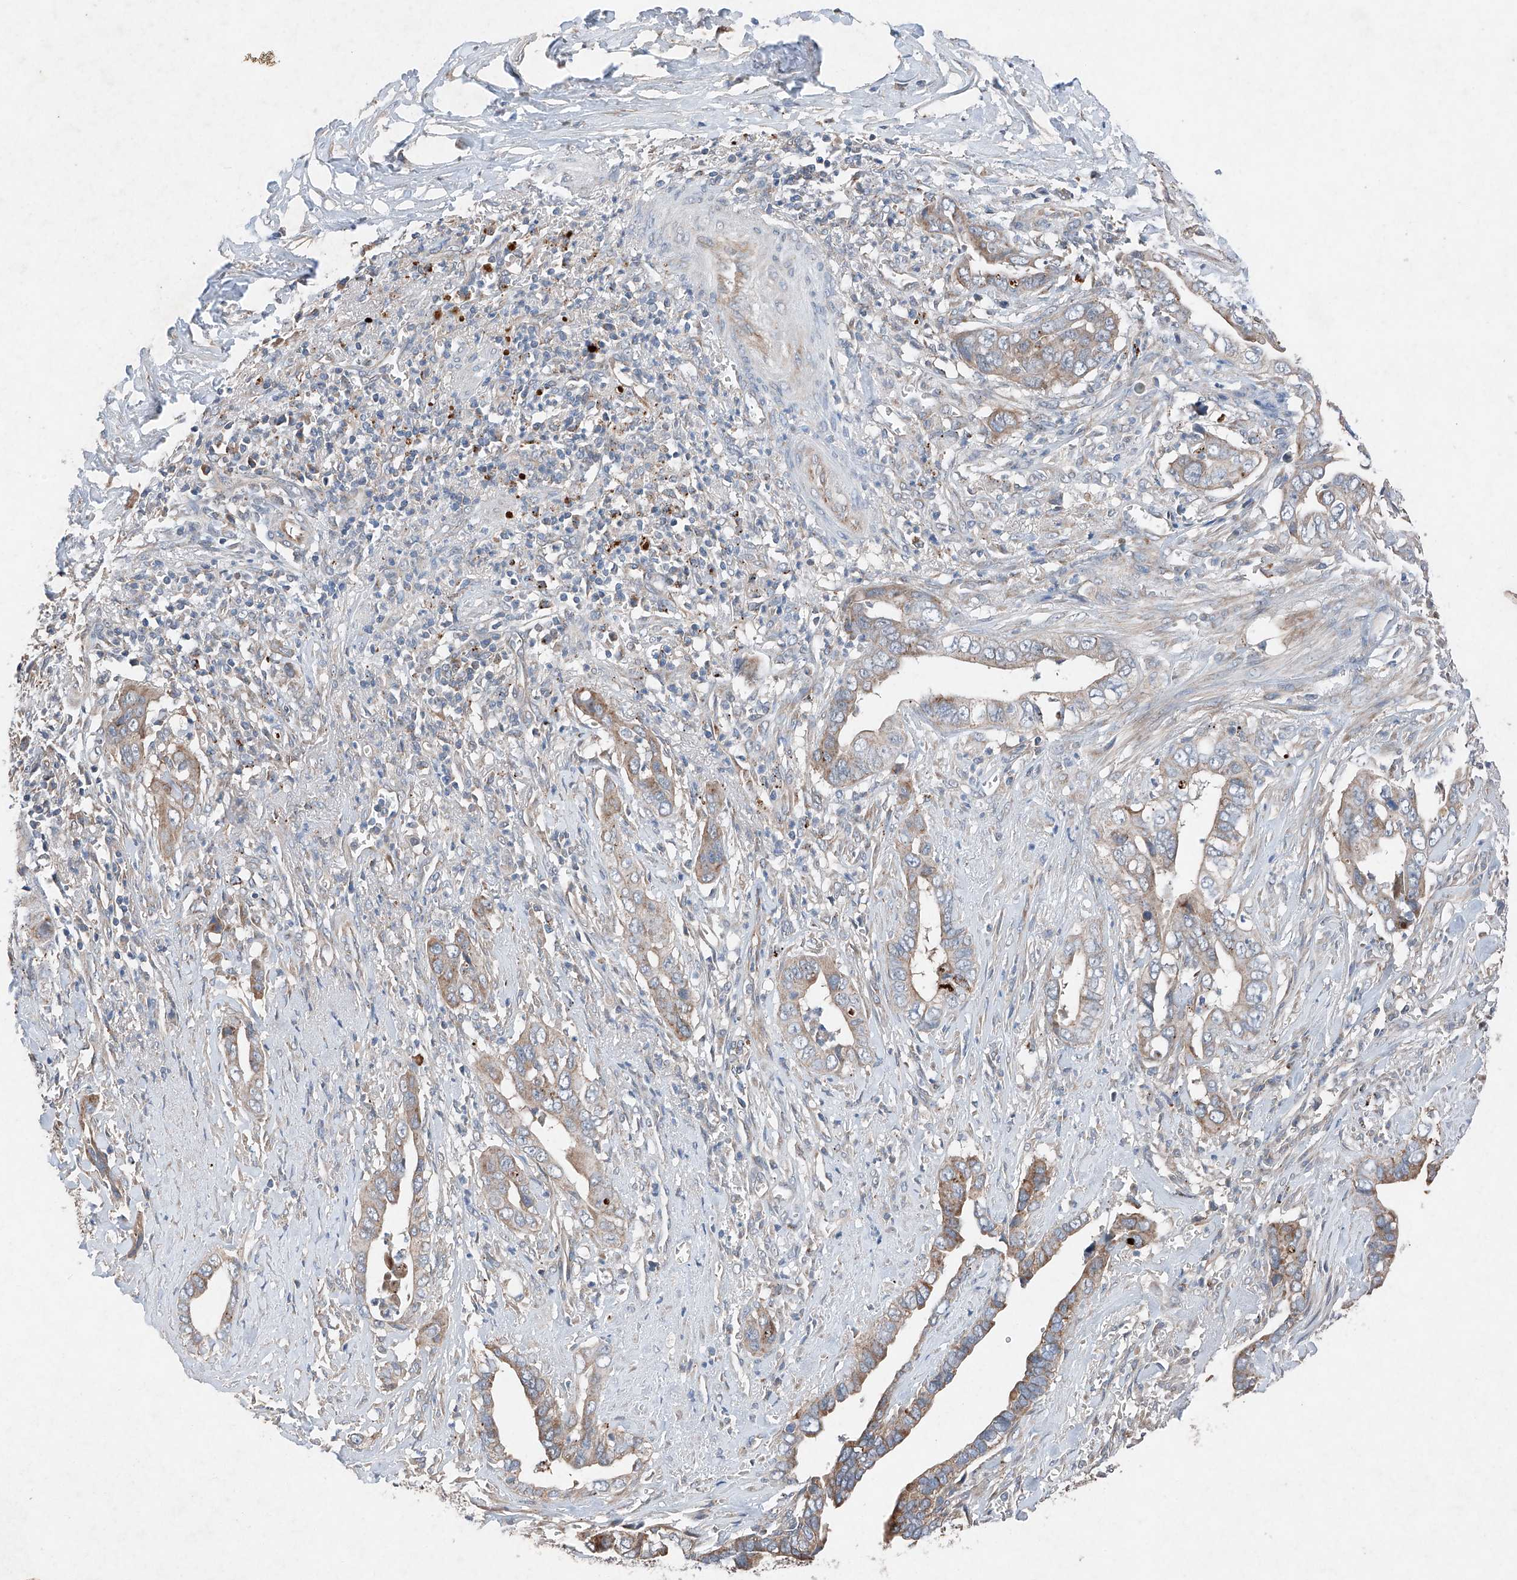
{"staining": {"intensity": "weak", "quantity": "25%-75%", "location": "cytoplasmic/membranous"}, "tissue": "liver cancer", "cell_type": "Tumor cells", "image_type": "cancer", "snomed": [{"axis": "morphology", "description": "Cholangiocarcinoma"}, {"axis": "topography", "description": "Liver"}], "caption": "About 25%-75% of tumor cells in human liver cancer (cholangiocarcinoma) display weak cytoplasmic/membranous protein staining as visualized by brown immunohistochemical staining.", "gene": "RUSC1", "patient": {"sex": "female", "age": 79}}